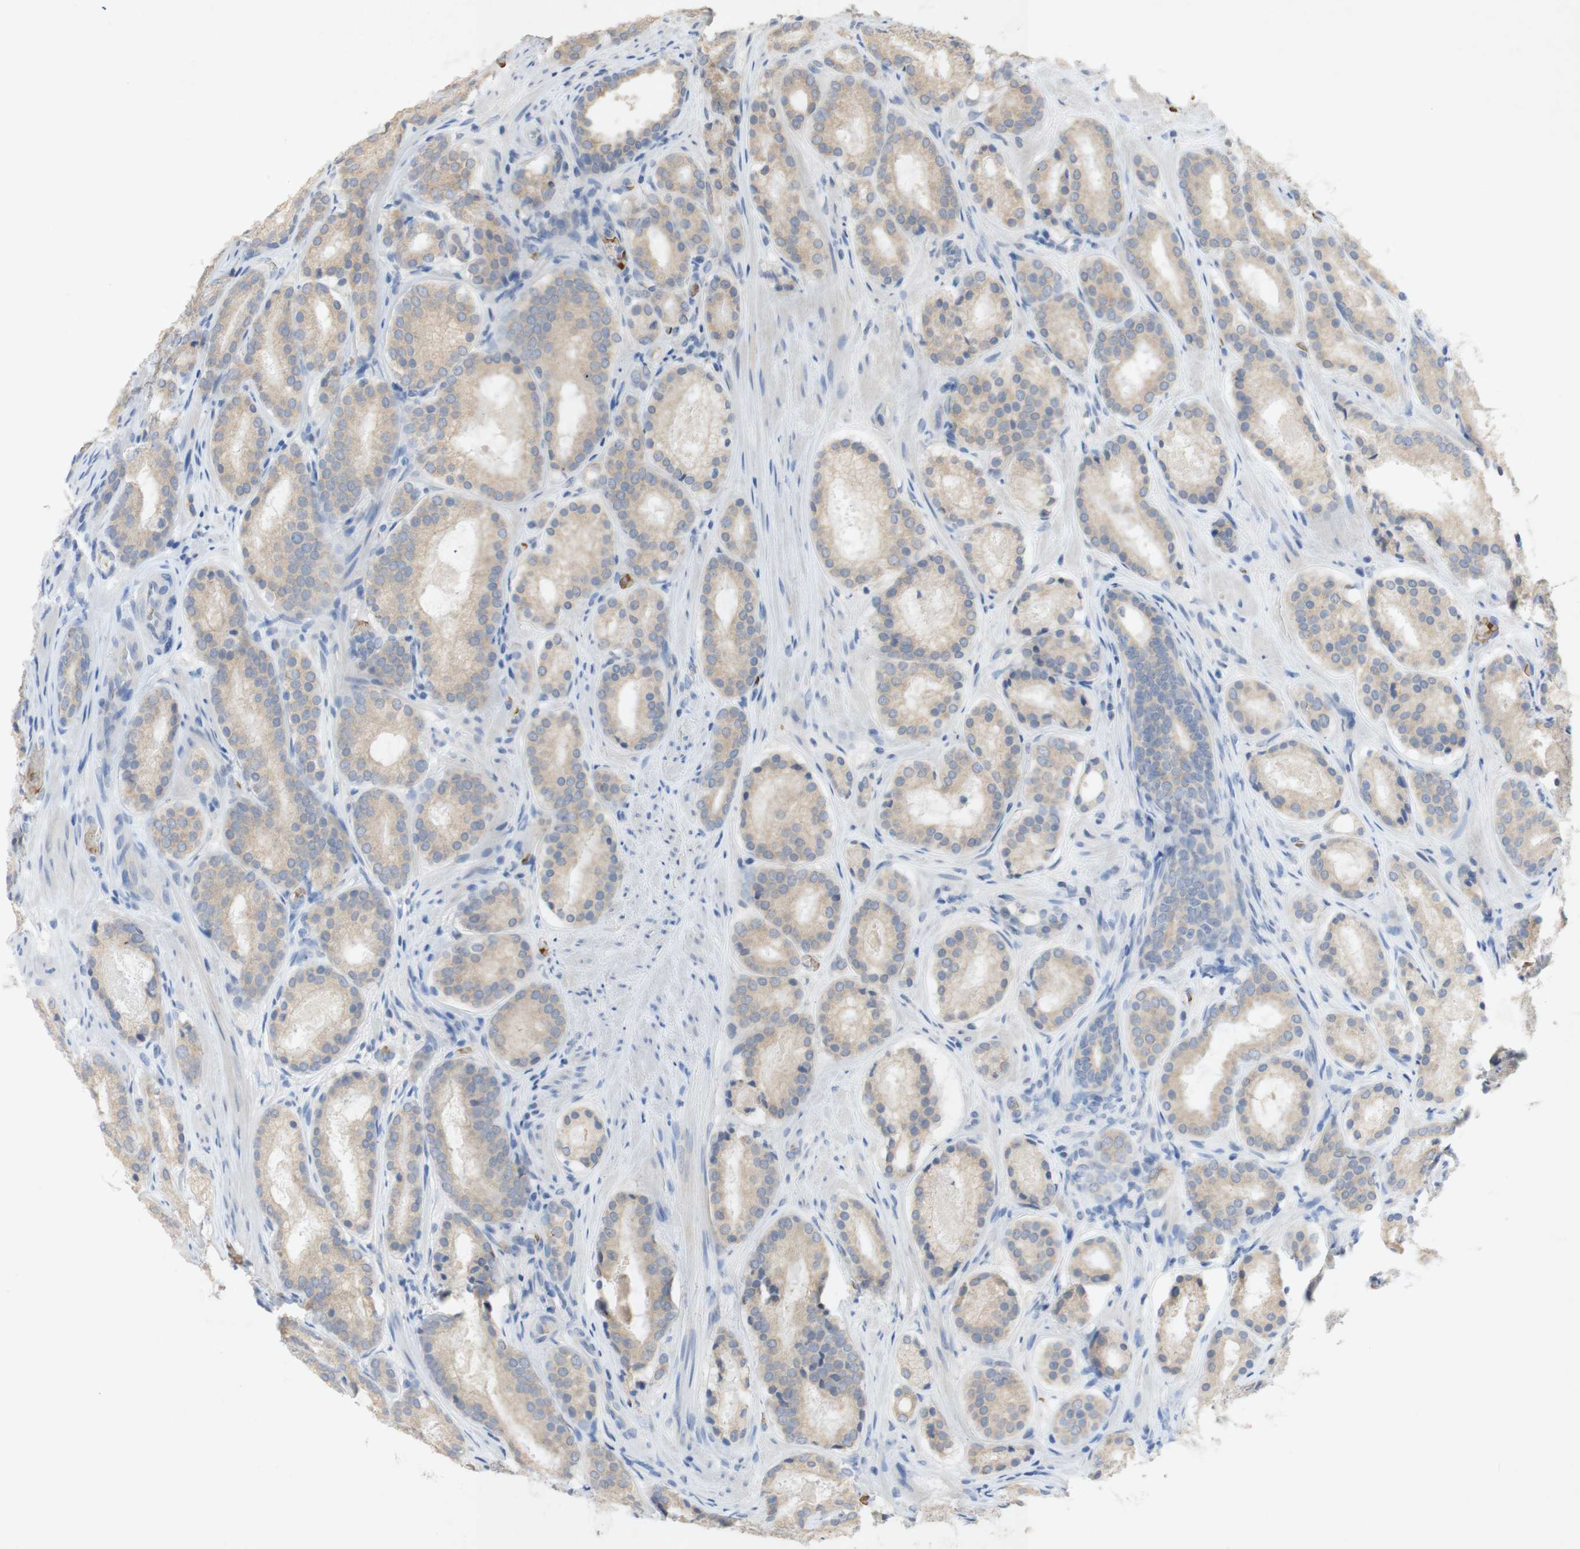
{"staining": {"intensity": "weak", "quantity": ">75%", "location": "cytoplasmic/membranous"}, "tissue": "prostate cancer", "cell_type": "Tumor cells", "image_type": "cancer", "snomed": [{"axis": "morphology", "description": "Adenocarcinoma, Low grade"}, {"axis": "topography", "description": "Prostate"}], "caption": "Prostate cancer (adenocarcinoma (low-grade)) tissue reveals weak cytoplasmic/membranous staining in about >75% of tumor cells, visualized by immunohistochemistry.", "gene": "EPO", "patient": {"sex": "male", "age": 69}}